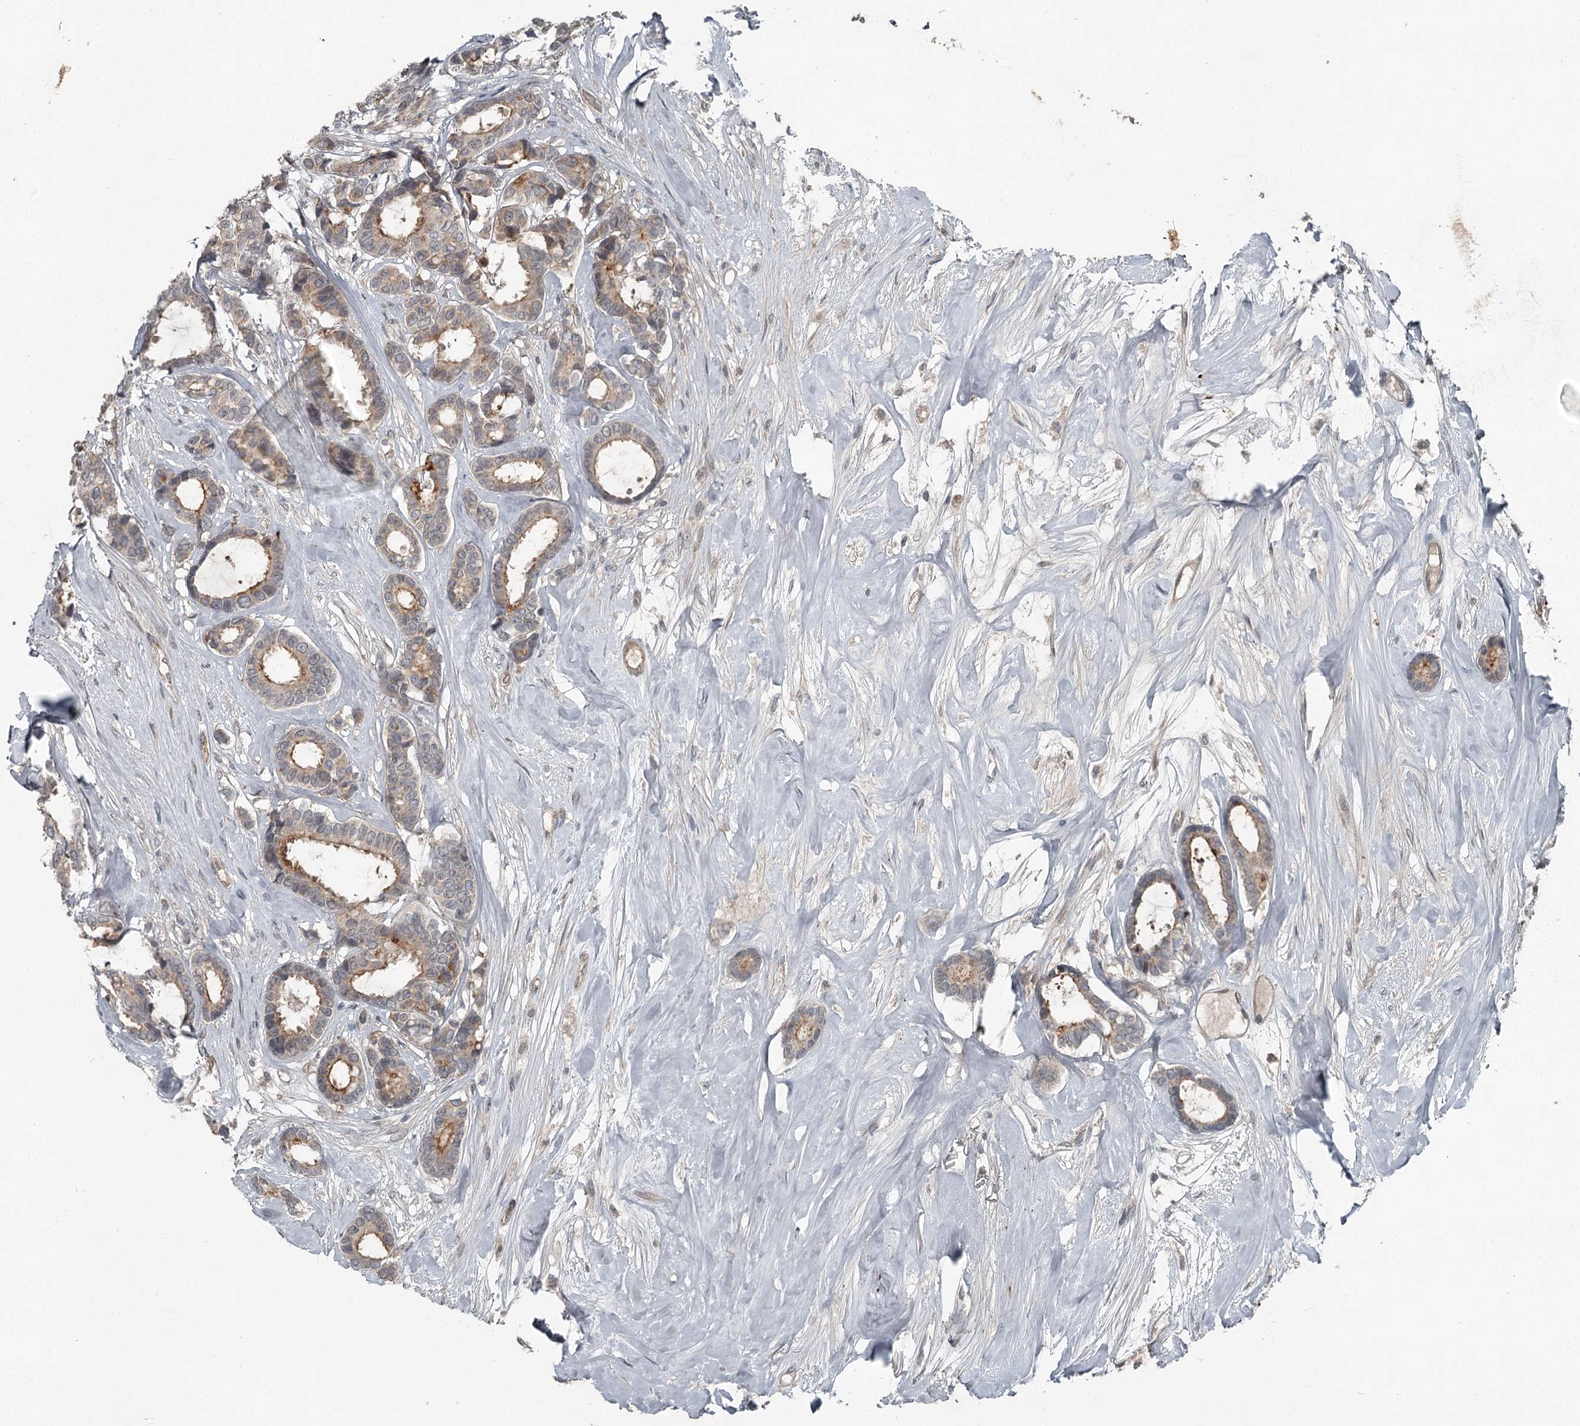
{"staining": {"intensity": "weak", "quantity": "25%-75%", "location": "cytoplasmic/membranous"}, "tissue": "breast cancer", "cell_type": "Tumor cells", "image_type": "cancer", "snomed": [{"axis": "morphology", "description": "Duct carcinoma"}, {"axis": "topography", "description": "Breast"}], "caption": "The immunohistochemical stain shows weak cytoplasmic/membranous positivity in tumor cells of breast cancer tissue.", "gene": "SLC39A8", "patient": {"sex": "female", "age": 87}}